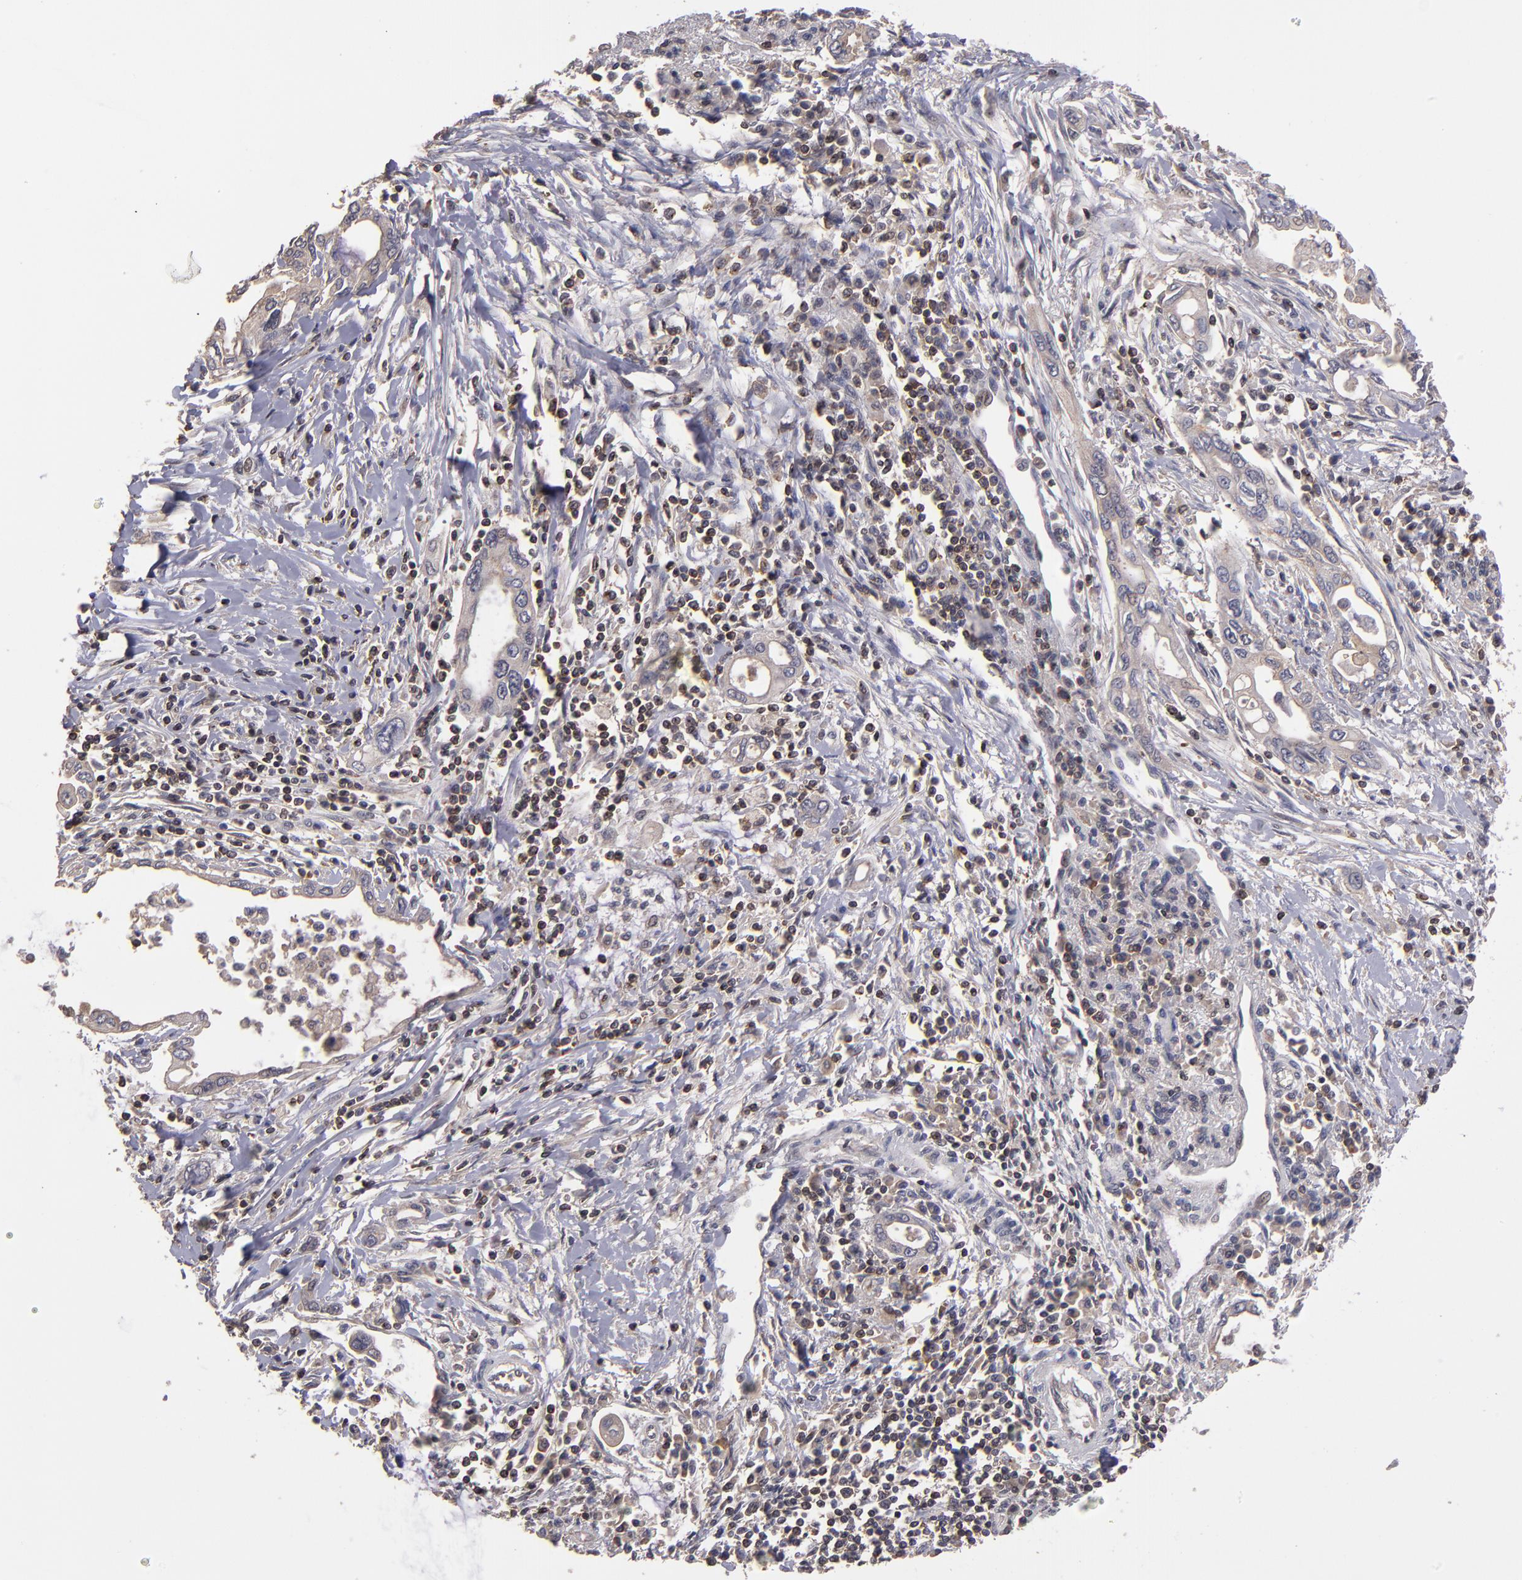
{"staining": {"intensity": "weak", "quantity": "<25%", "location": "cytoplasmic/membranous"}, "tissue": "pancreatic cancer", "cell_type": "Tumor cells", "image_type": "cancer", "snomed": [{"axis": "morphology", "description": "Adenocarcinoma, NOS"}, {"axis": "topography", "description": "Pancreas"}], "caption": "High magnification brightfield microscopy of pancreatic adenocarcinoma stained with DAB (3,3'-diaminobenzidine) (brown) and counterstained with hematoxylin (blue): tumor cells show no significant expression.", "gene": "NF2", "patient": {"sex": "female", "age": 57}}